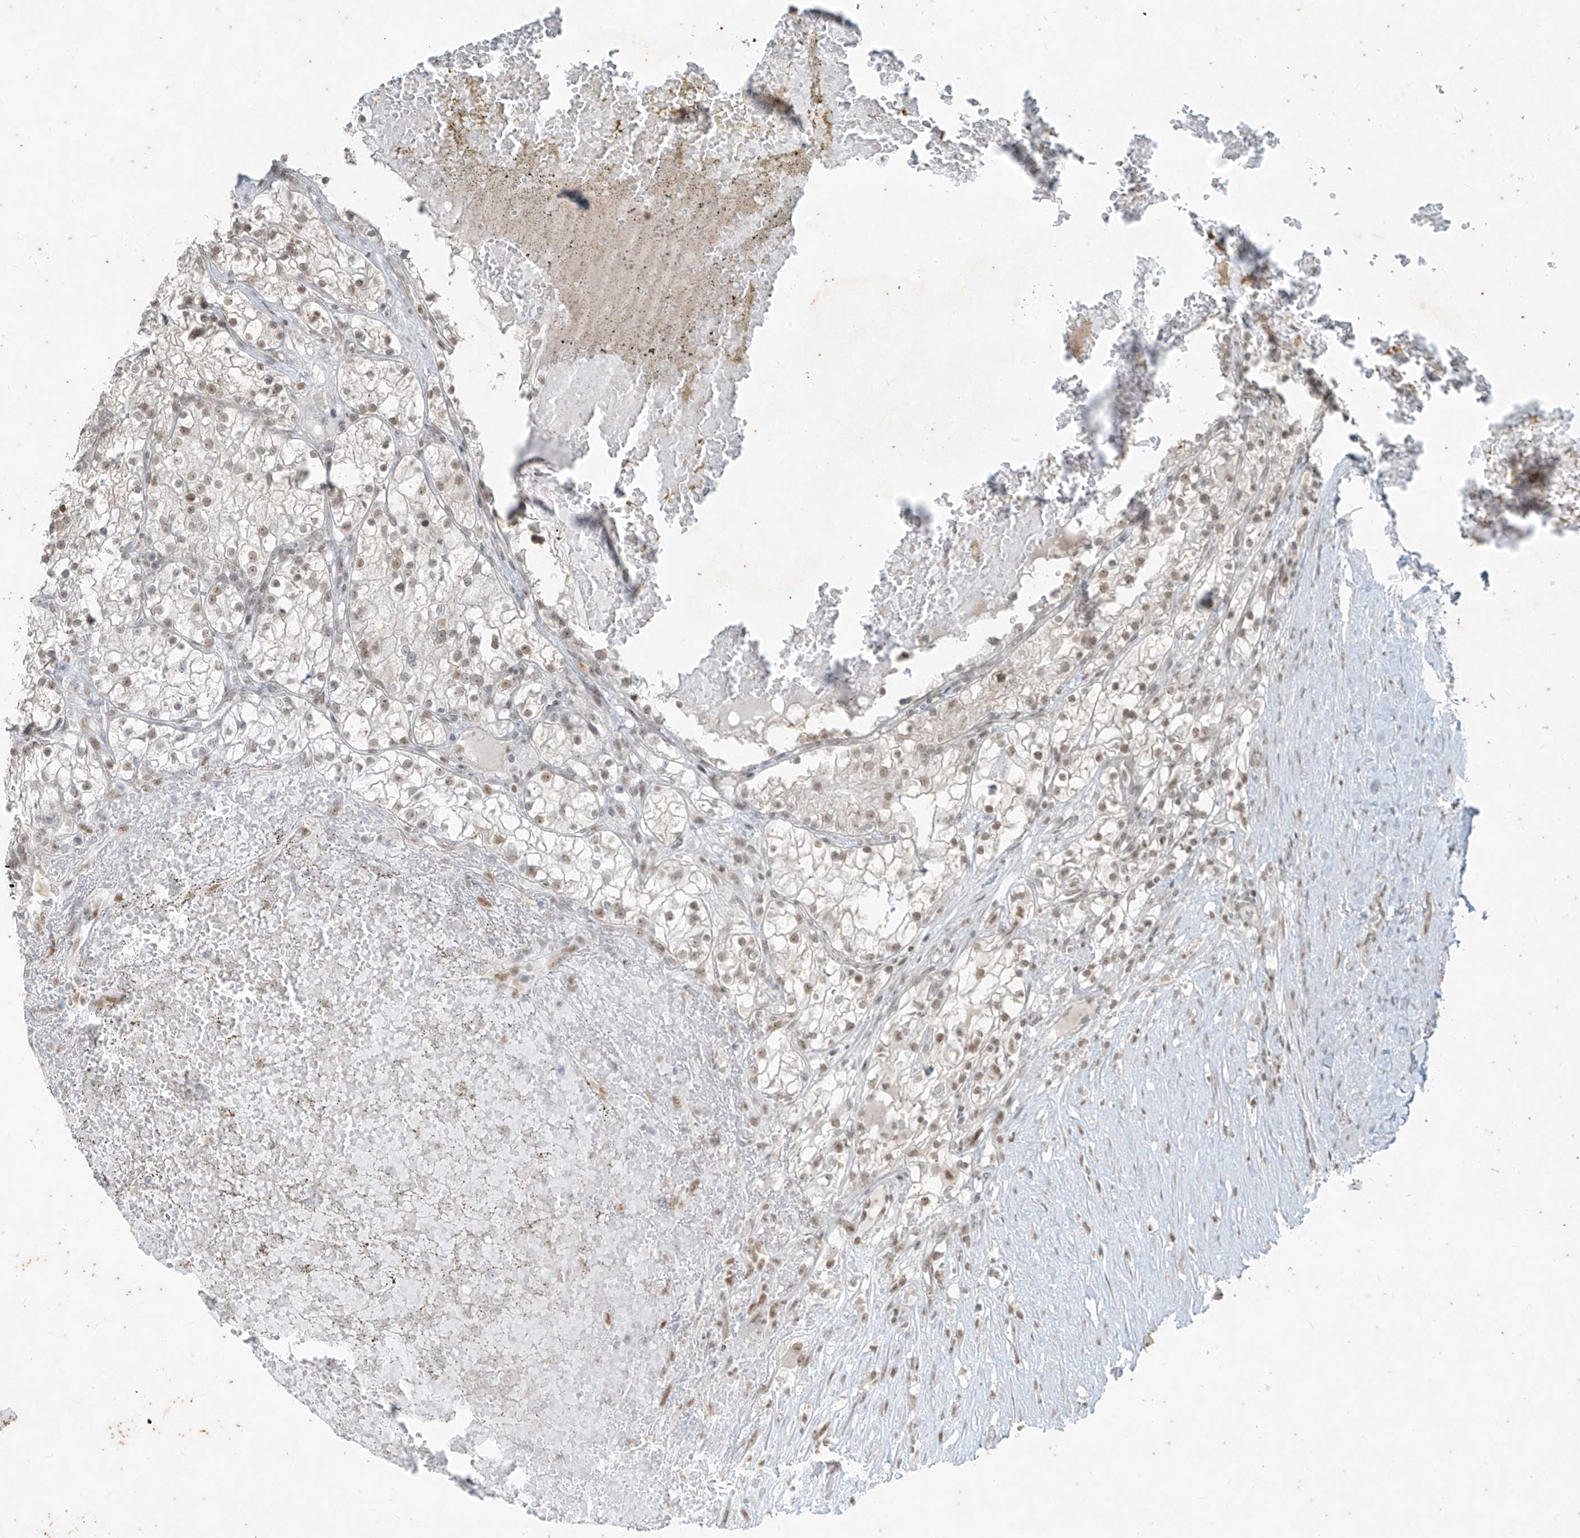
{"staining": {"intensity": "weak", "quantity": ">75%", "location": "nuclear"}, "tissue": "renal cancer", "cell_type": "Tumor cells", "image_type": "cancer", "snomed": [{"axis": "morphology", "description": "Normal tissue, NOS"}, {"axis": "morphology", "description": "Adenocarcinoma, NOS"}, {"axis": "topography", "description": "Kidney"}], "caption": "Renal cancer (adenocarcinoma) stained with DAB (3,3'-diaminobenzidine) IHC reveals low levels of weak nuclear positivity in about >75% of tumor cells. (DAB IHC, brown staining for protein, blue staining for nuclei).", "gene": "ZNF354B", "patient": {"sex": "male", "age": 68}}